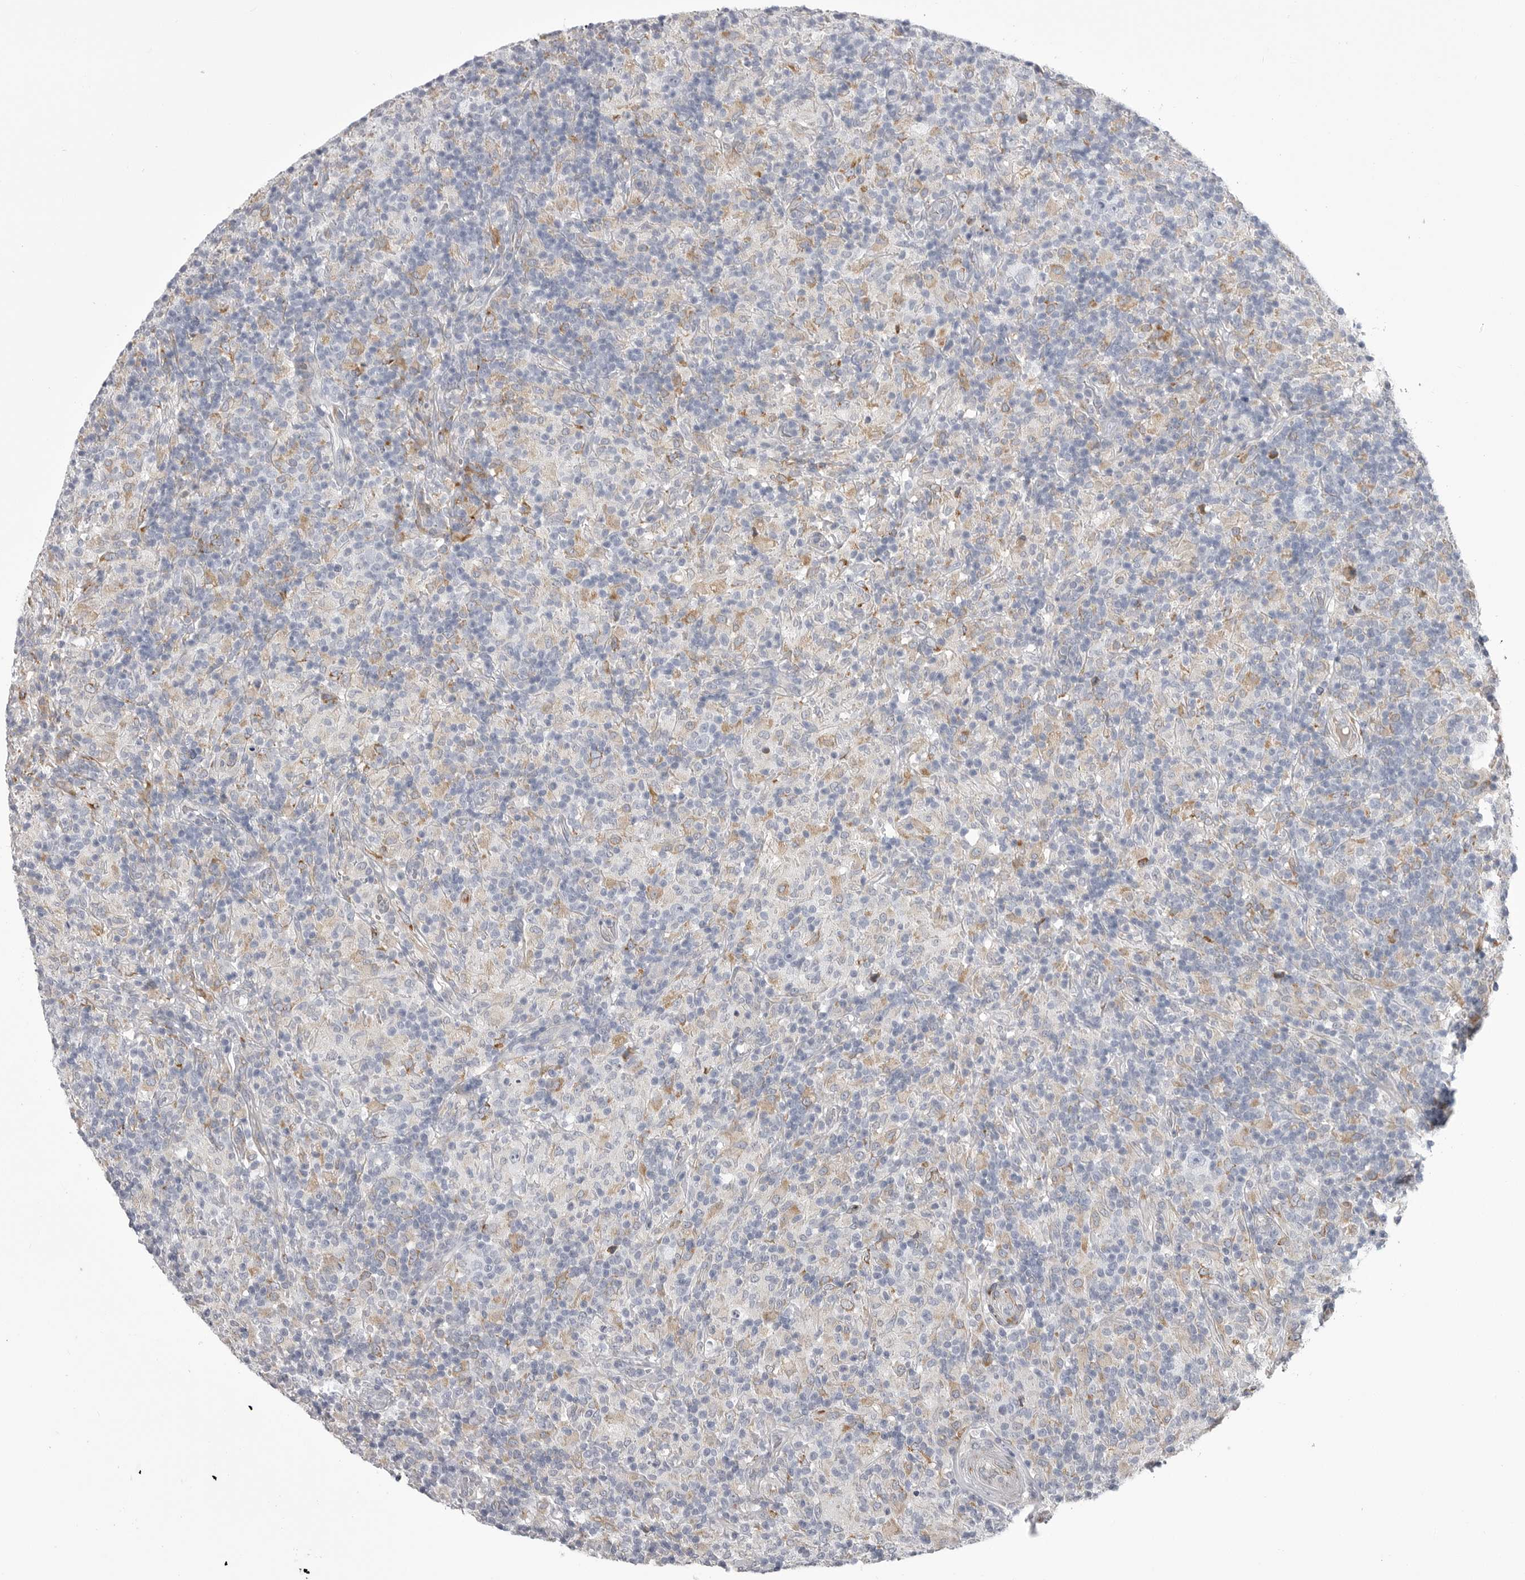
{"staining": {"intensity": "negative", "quantity": "none", "location": "none"}, "tissue": "lymphoma", "cell_type": "Tumor cells", "image_type": "cancer", "snomed": [{"axis": "morphology", "description": "Hodgkin's disease, NOS"}, {"axis": "topography", "description": "Lymph node"}], "caption": "A micrograph of human Hodgkin's disease is negative for staining in tumor cells. The staining was performed using DAB (3,3'-diaminobenzidine) to visualize the protein expression in brown, while the nuclei were stained in blue with hematoxylin (Magnification: 20x).", "gene": "FKBP2", "patient": {"sex": "male", "age": 70}}